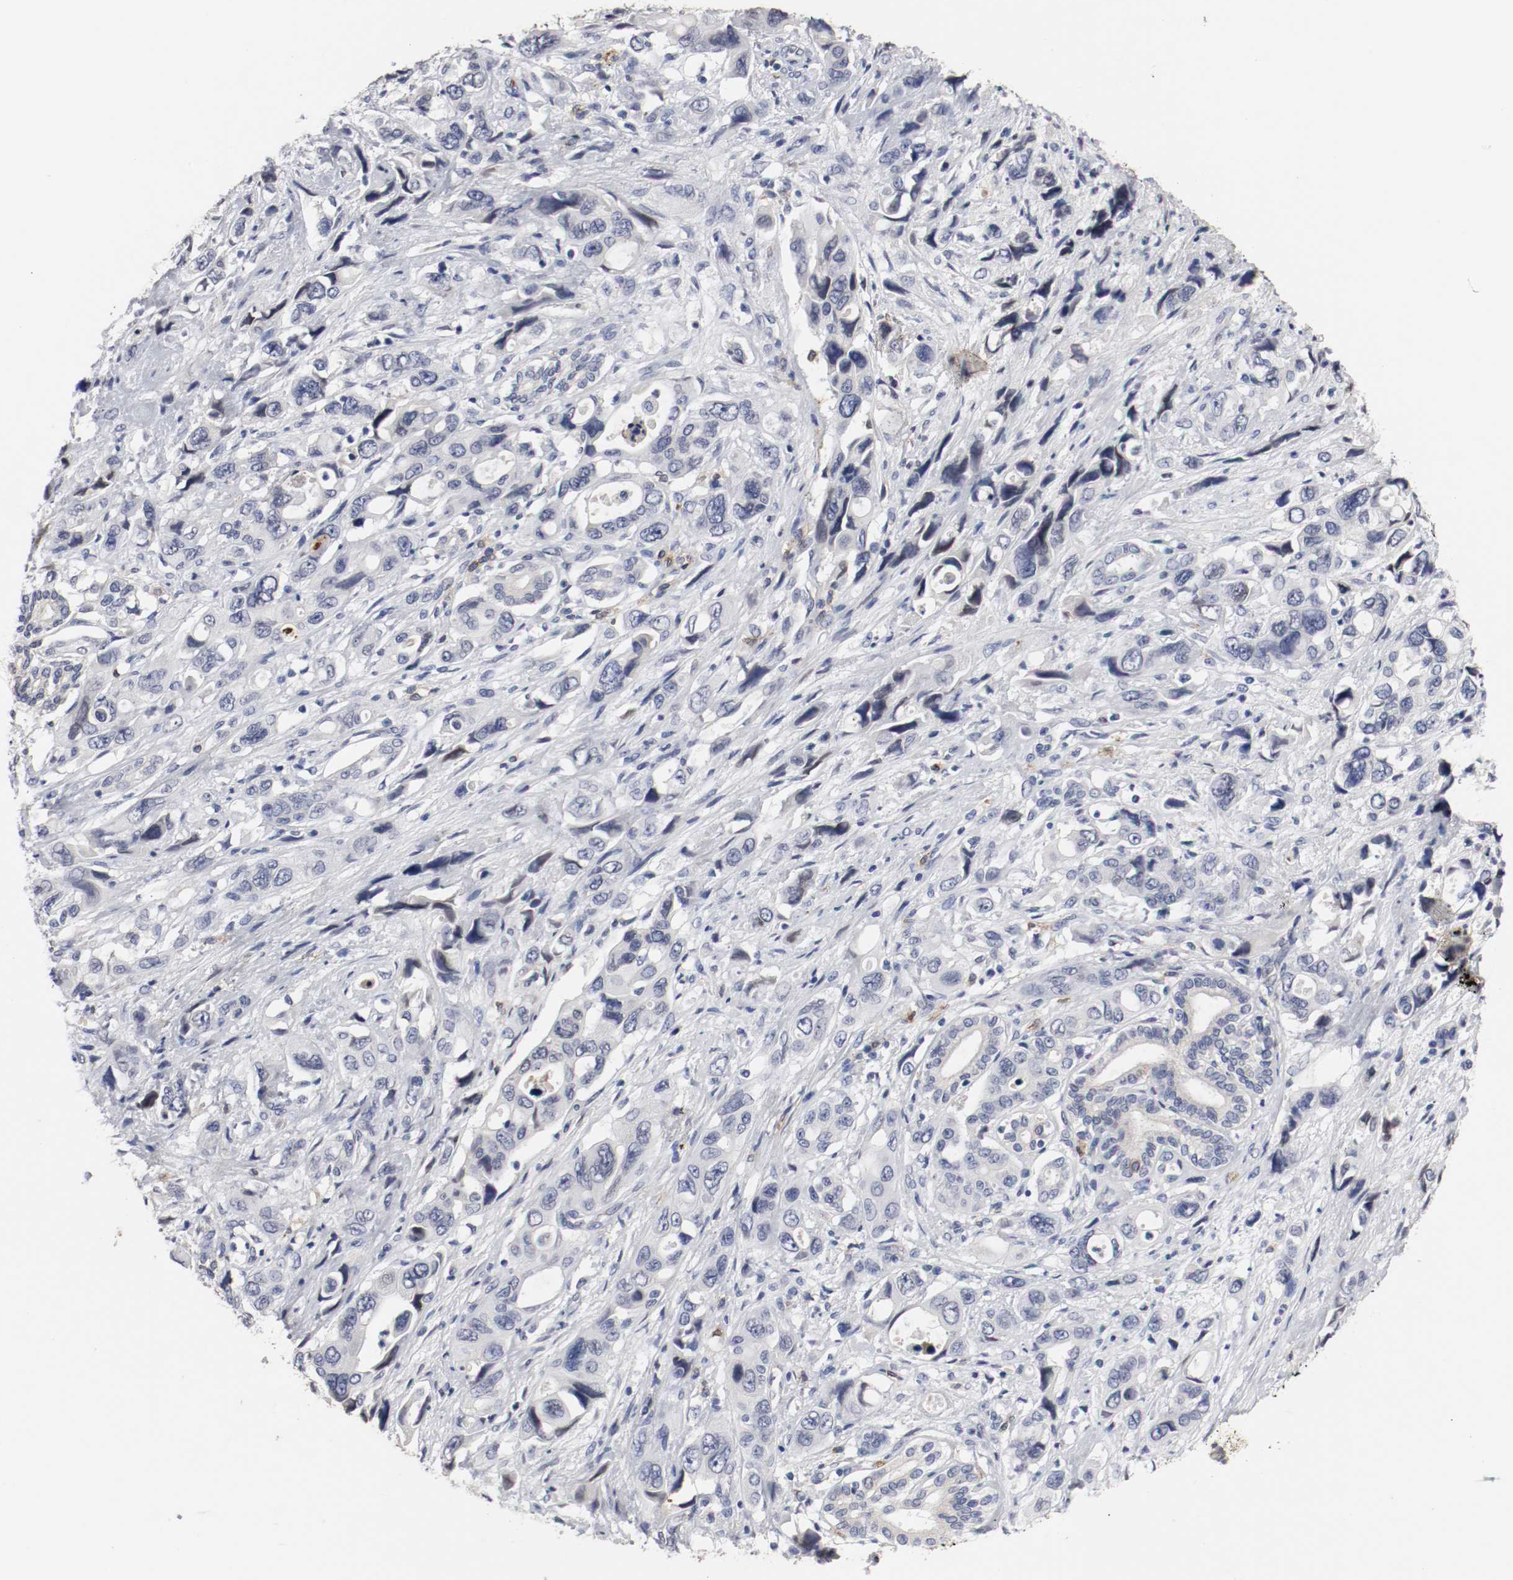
{"staining": {"intensity": "negative", "quantity": "none", "location": "none"}, "tissue": "pancreatic cancer", "cell_type": "Tumor cells", "image_type": "cancer", "snomed": [{"axis": "morphology", "description": "Adenocarcinoma, NOS"}, {"axis": "topography", "description": "Pancreas"}], "caption": "Protein analysis of pancreatic cancer reveals no significant staining in tumor cells. (Brightfield microscopy of DAB immunohistochemistry at high magnification).", "gene": "KIT", "patient": {"sex": "male", "age": 46}}